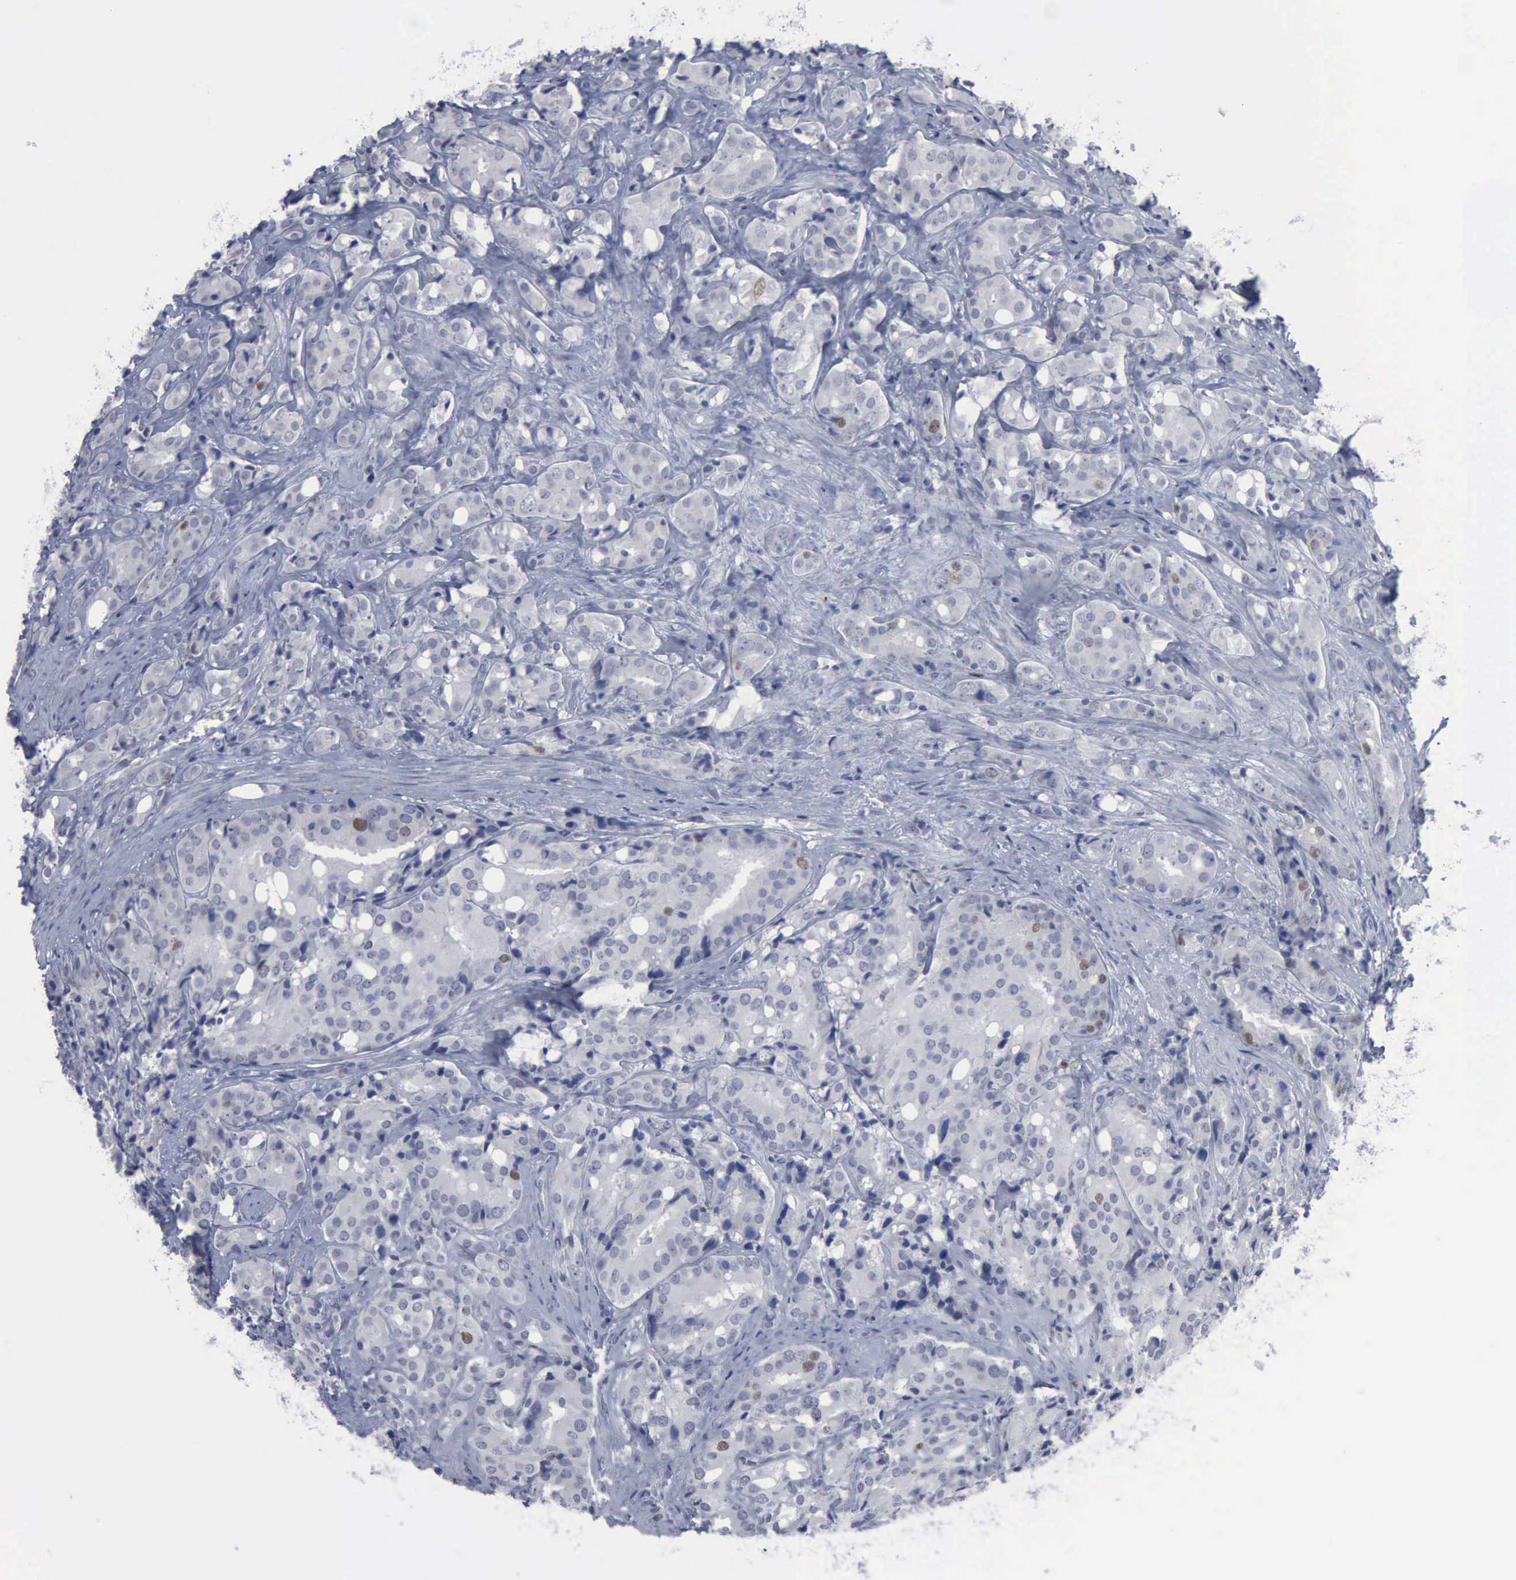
{"staining": {"intensity": "weak", "quantity": "<25%", "location": "nuclear"}, "tissue": "prostate cancer", "cell_type": "Tumor cells", "image_type": "cancer", "snomed": [{"axis": "morphology", "description": "Adenocarcinoma, High grade"}, {"axis": "topography", "description": "Prostate"}], "caption": "Human prostate cancer stained for a protein using IHC exhibits no staining in tumor cells.", "gene": "MCM5", "patient": {"sex": "male", "age": 68}}